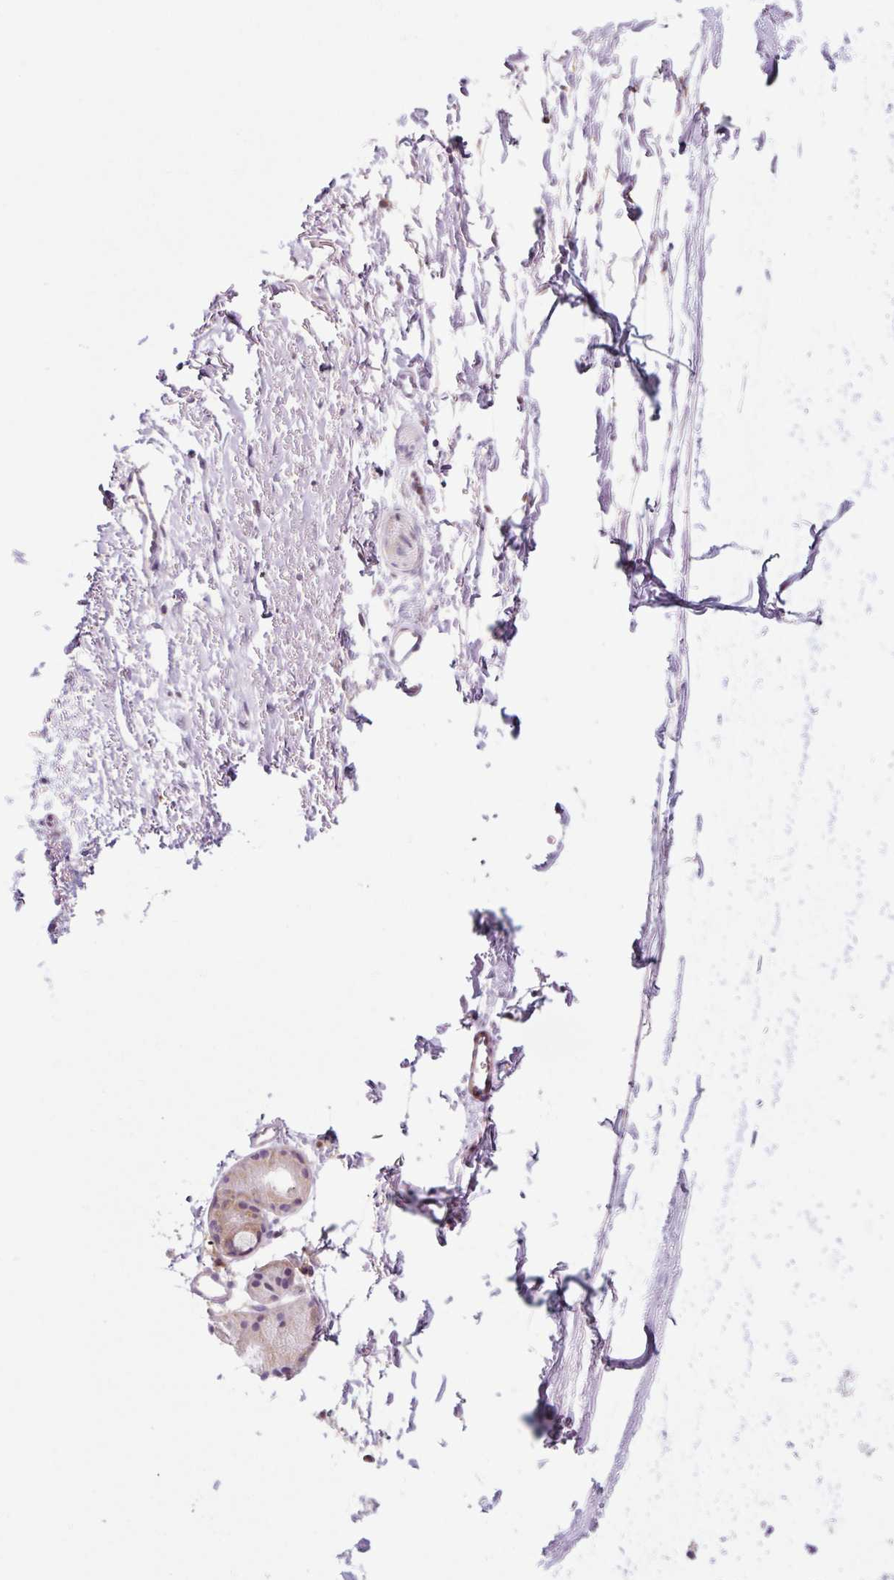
{"staining": {"intensity": "negative", "quantity": "none", "location": "none"}, "tissue": "soft tissue", "cell_type": "Fibroblasts", "image_type": "normal", "snomed": [{"axis": "morphology", "description": "Normal tissue, NOS"}, {"axis": "topography", "description": "Cartilage tissue"}, {"axis": "topography", "description": "Nasopharynx"}], "caption": "Soft tissue stained for a protein using immunohistochemistry (IHC) shows no staining fibroblasts.", "gene": "FUT10", "patient": {"sex": "male", "age": 56}}